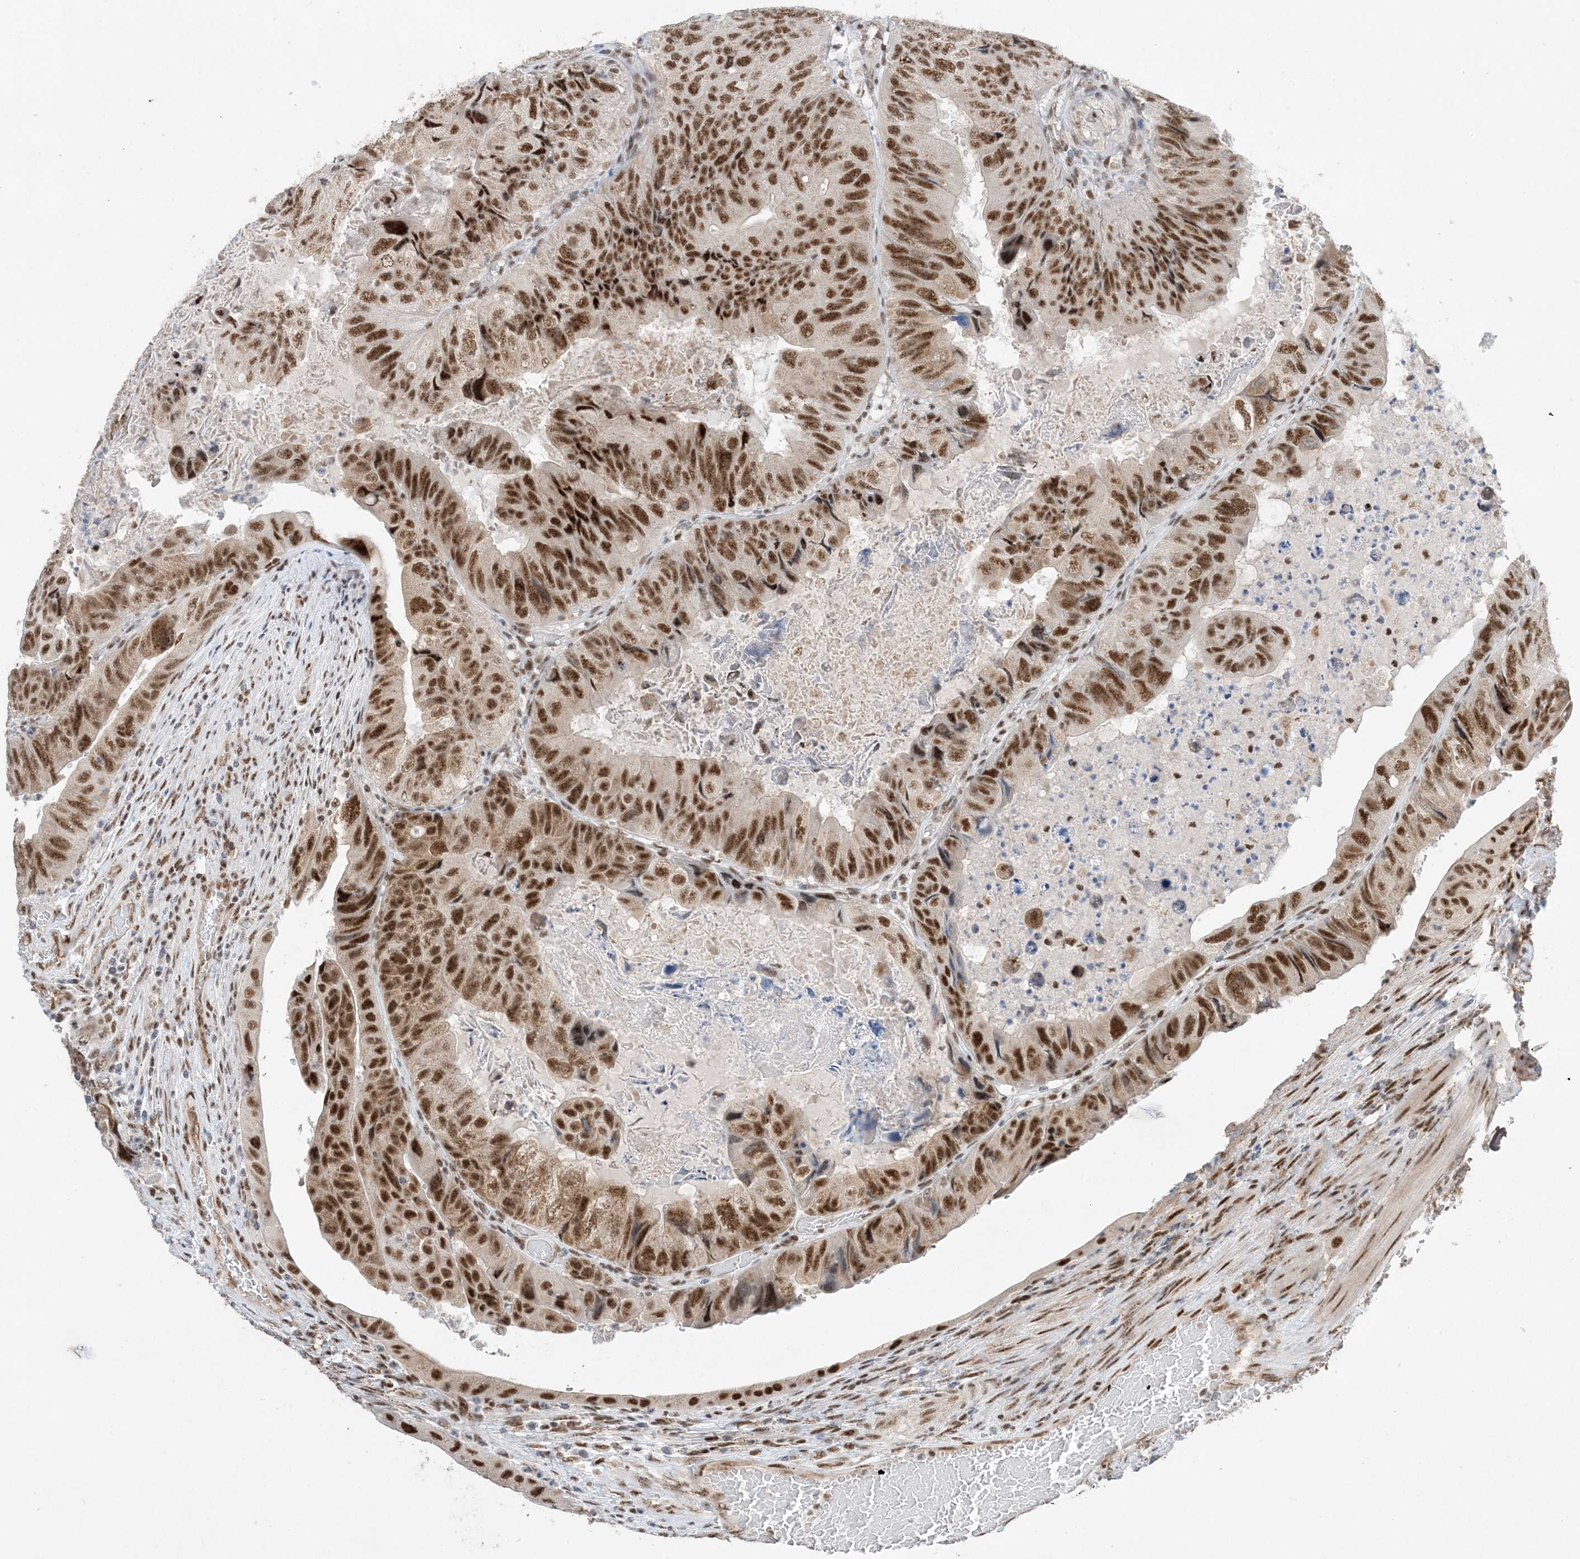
{"staining": {"intensity": "strong", "quantity": ">75%", "location": "nuclear"}, "tissue": "colorectal cancer", "cell_type": "Tumor cells", "image_type": "cancer", "snomed": [{"axis": "morphology", "description": "Adenocarcinoma, NOS"}, {"axis": "topography", "description": "Rectum"}], "caption": "Colorectal cancer (adenocarcinoma) stained with a brown dye exhibits strong nuclear positive staining in approximately >75% of tumor cells.", "gene": "SF3A3", "patient": {"sex": "male", "age": 63}}